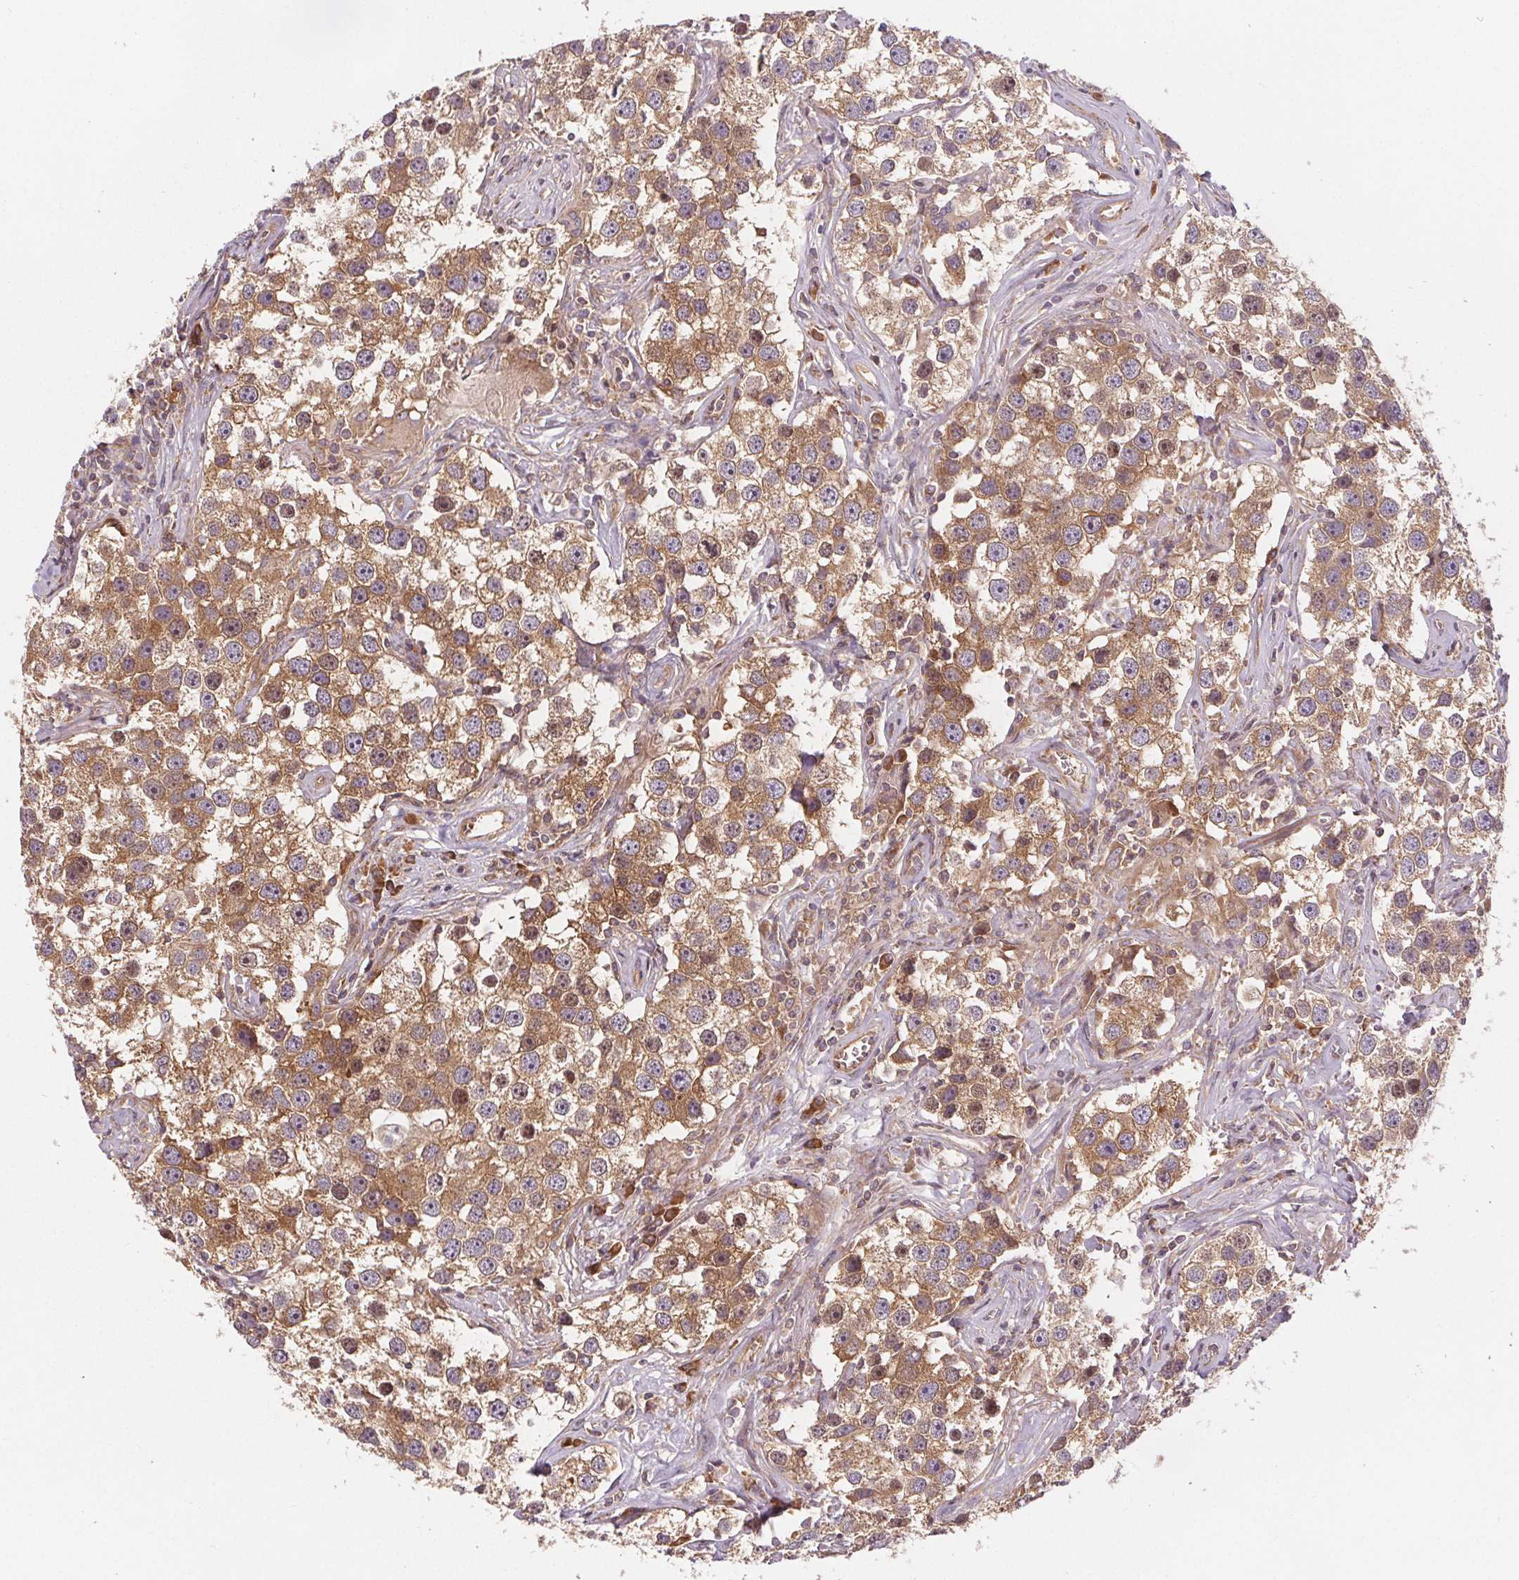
{"staining": {"intensity": "moderate", "quantity": ">75%", "location": "cytoplasmic/membranous"}, "tissue": "testis cancer", "cell_type": "Tumor cells", "image_type": "cancer", "snomed": [{"axis": "morphology", "description": "Seminoma, NOS"}, {"axis": "topography", "description": "Testis"}], "caption": "Immunohistochemical staining of testis cancer (seminoma) reveals moderate cytoplasmic/membranous protein expression in about >75% of tumor cells.", "gene": "EIF3D", "patient": {"sex": "male", "age": 49}}